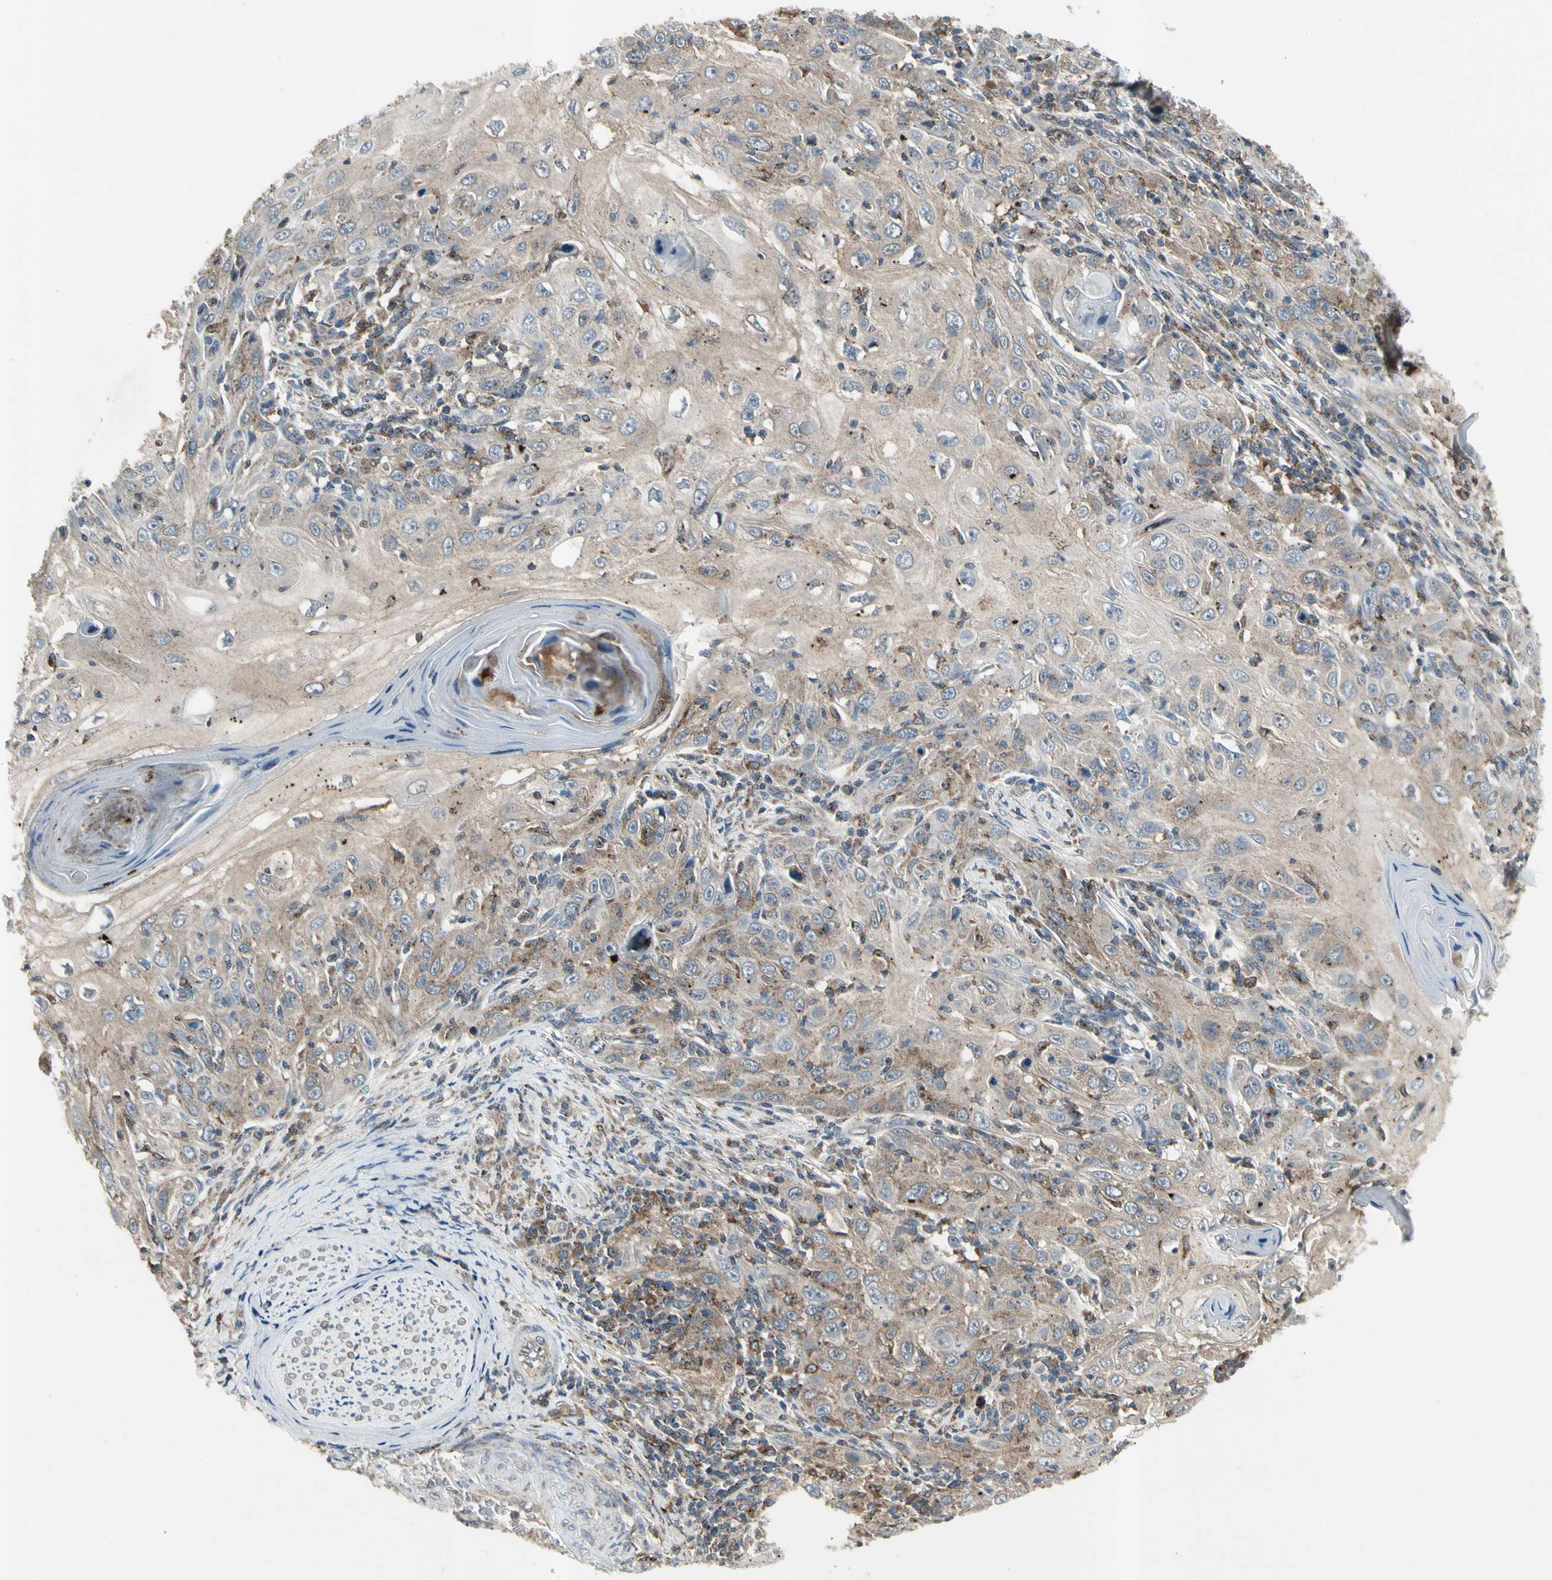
{"staining": {"intensity": "weak", "quantity": "25%-75%", "location": "cytoplasmic/membranous"}, "tissue": "skin cancer", "cell_type": "Tumor cells", "image_type": "cancer", "snomed": [{"axis": "morphology", "description": "Squamous cell carcinoma, NOS"}, {"axis": "topography", "description": "Skin"}], "caption": "The immunohistochemical stain highlights weak cytoplasmic/membranous expression in tumor cells of skin squamous cell carcinoma tissue.", "gene": "NMI", "patient": {"sex": "female", "age": 88}}